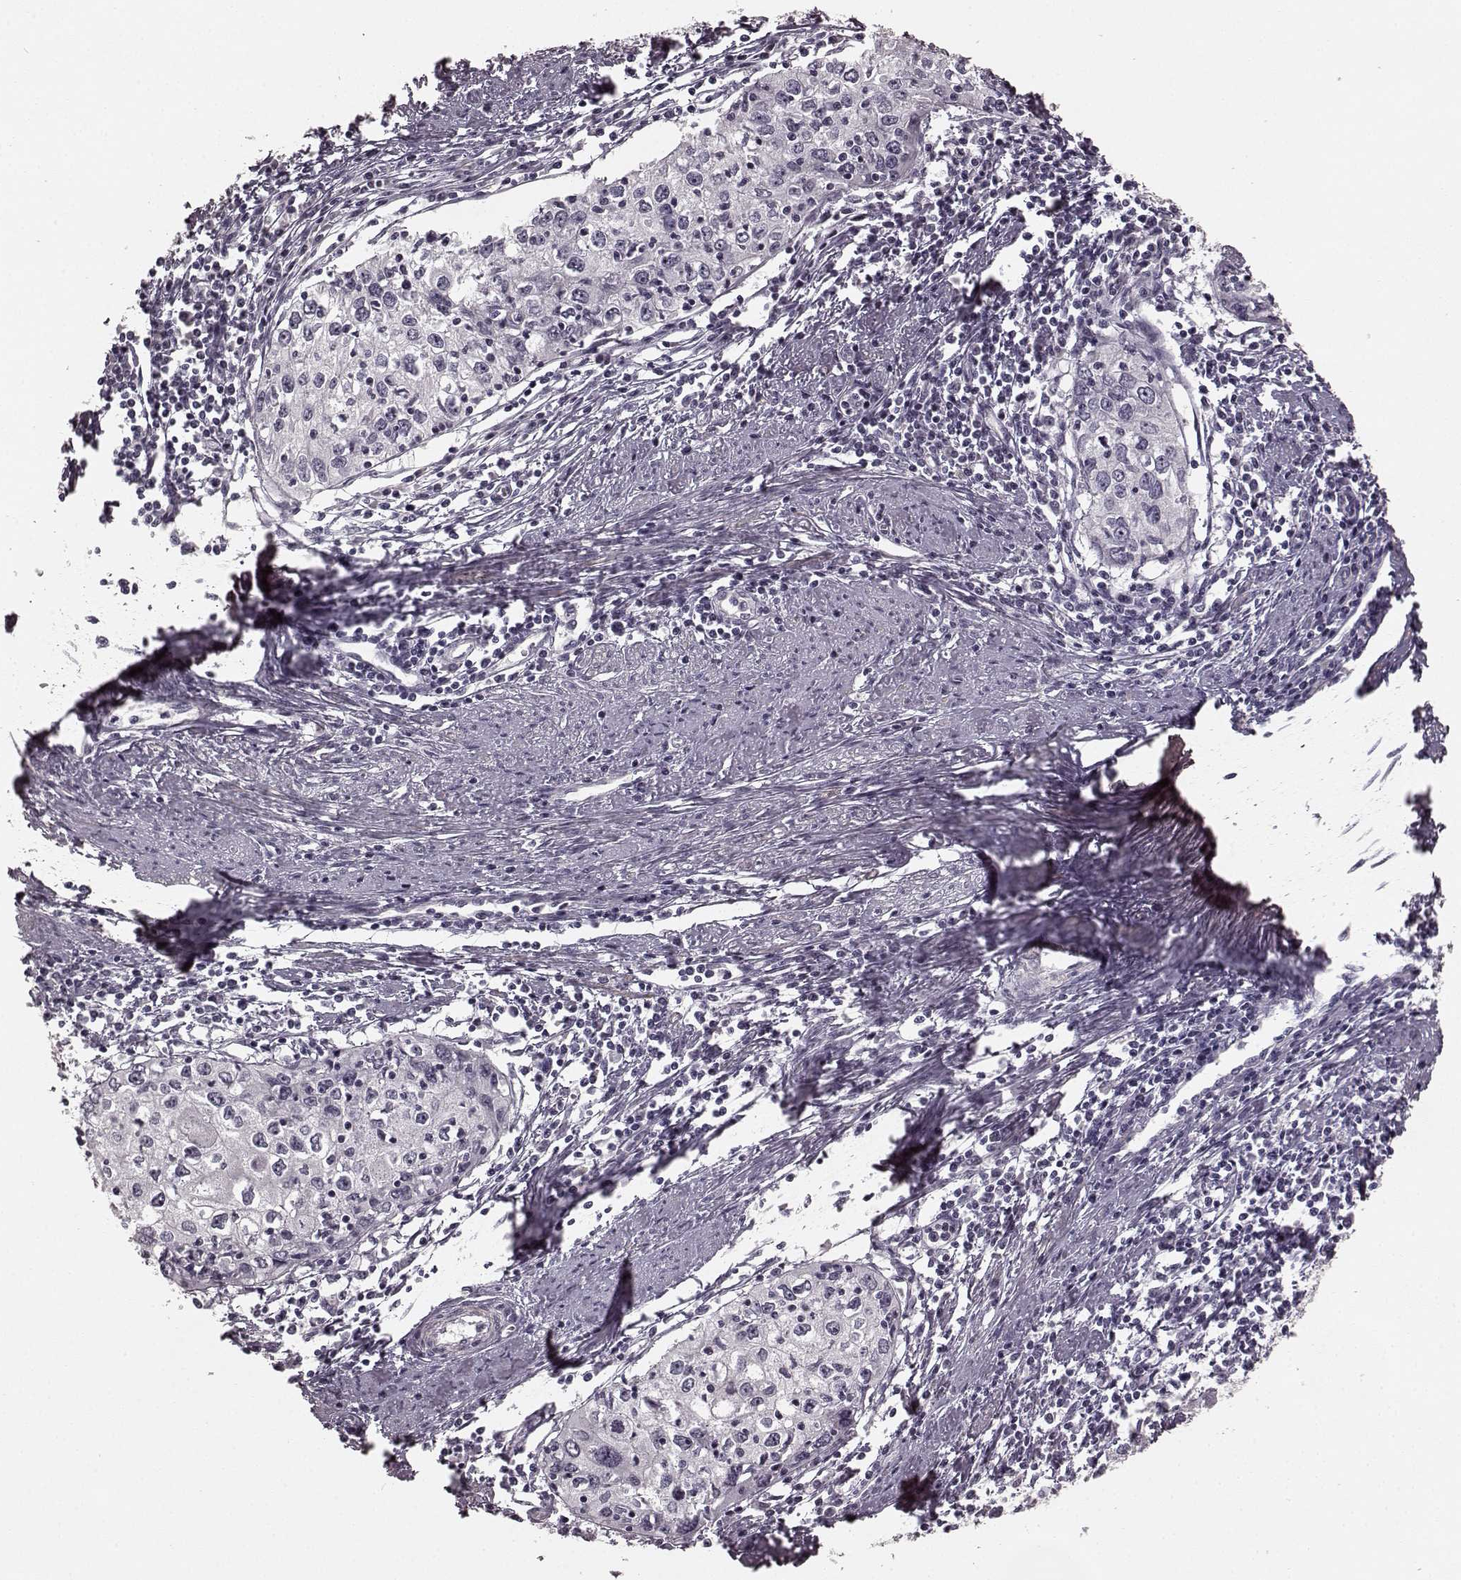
{"staining": {"intensity": "negative", "quantity": "none", "location": "none"}, "tissue": "cervical cancer", "cell_type": "Tumor cells", "image_type": "cancer", "snomed": [{"axis": "morphology", "description": "Squamous cell carcinoma, NOS"}, {"axis": "topography", "description": "Cervix"}], "caption": "This image is of cervical cancer stained with immunohistochemistry to label a protein in brown with the nuclei are counter-stained blue. There is no expression in tumor cells. Brightfield microscopy of IHC stained with DAB (3,3'-diaminobenzidine) (brown) and hematoxylin (blue), captured at high magnification.", "gene": "RIT2", "patient": {"sex": "female", "age": 40}}